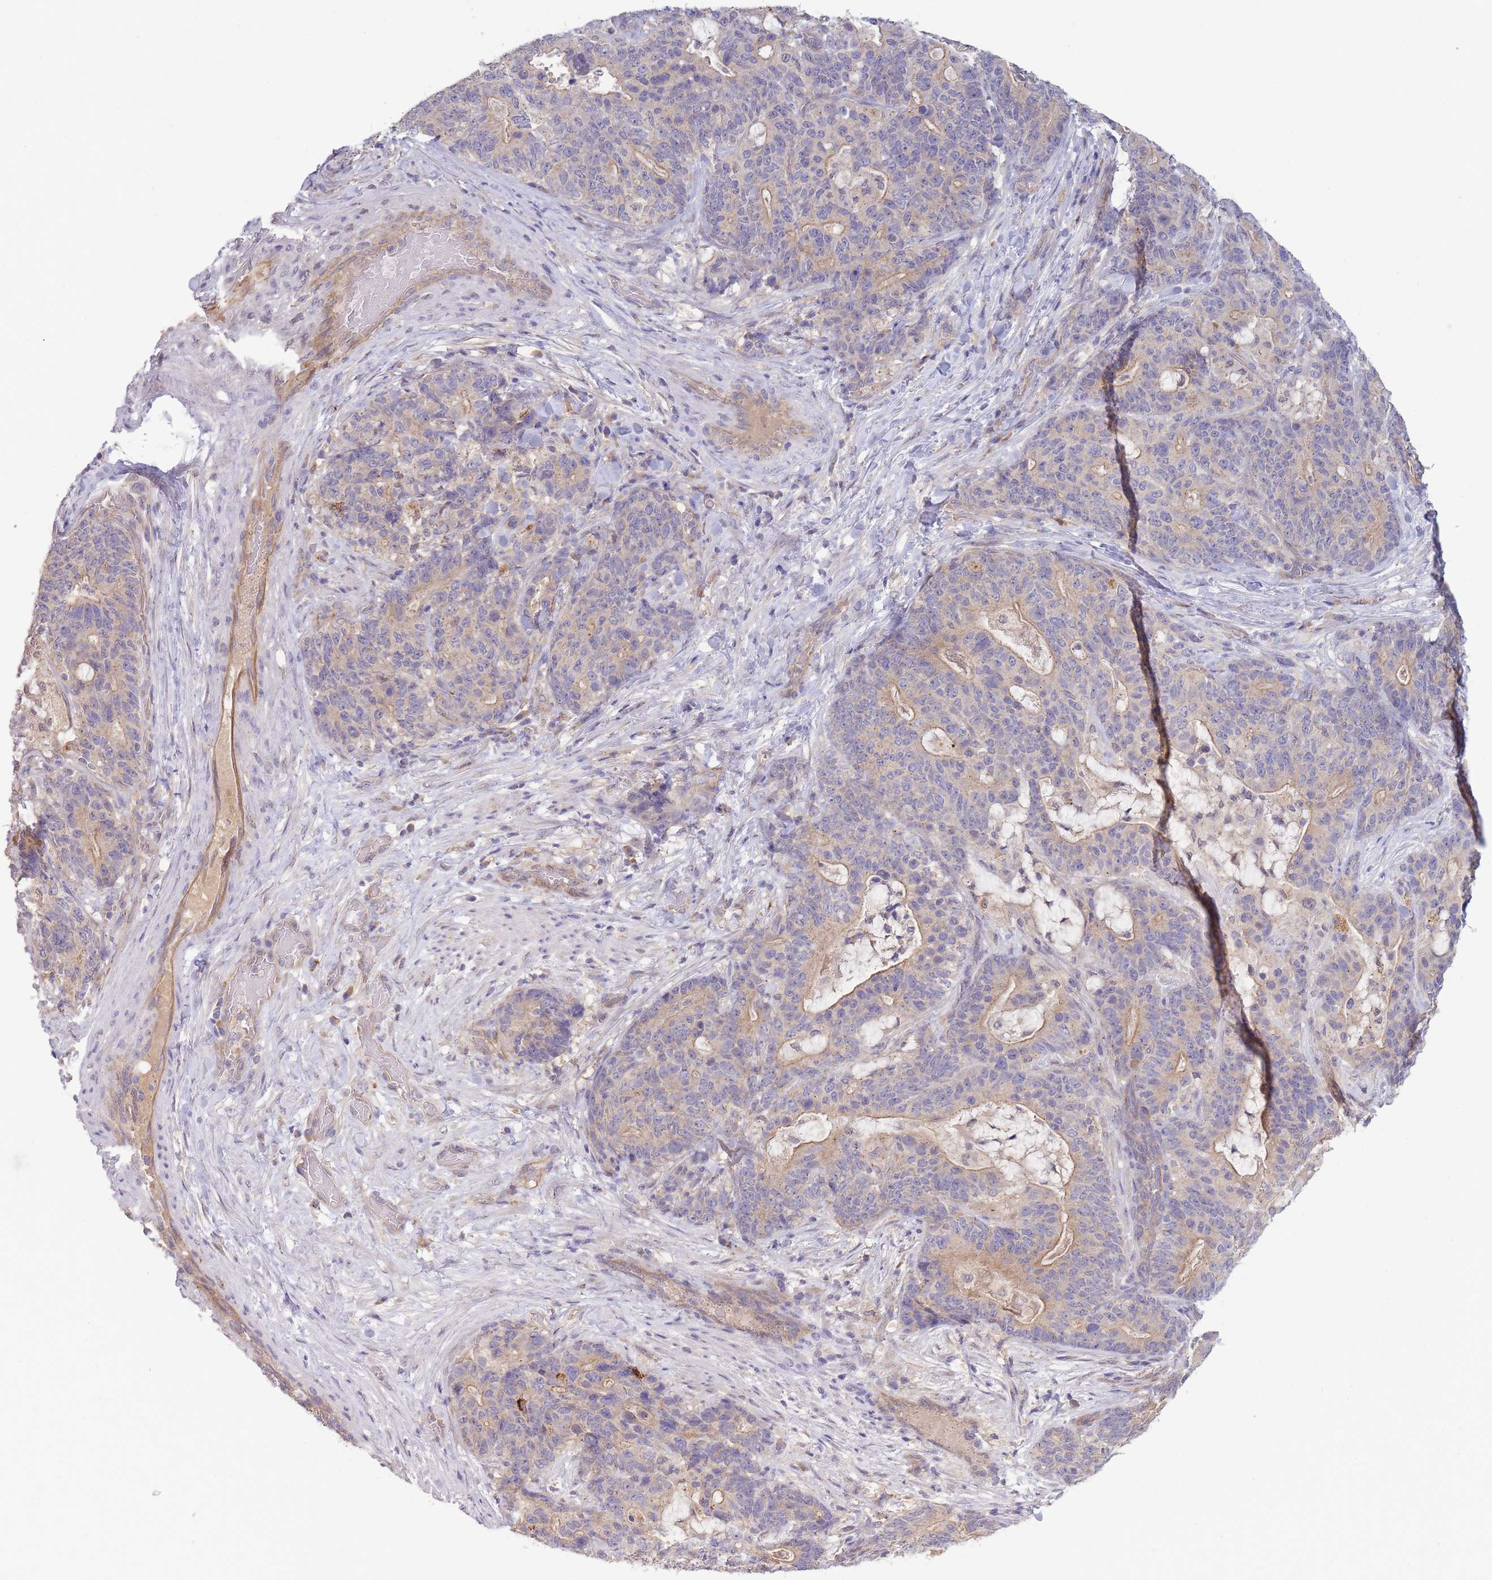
{"staining": {"intensity": "weak", "quantity": "<25%", "location": "cytoplasmic/membranous"}, "tissue": "stomach cancer", "cell_type": "Tumor cells", "image_type": "cancer", "snomed": [{"axis": "morphology", "description": "Normal tissue, NOS"}, {"axis": "morphology", "description": "Adenocarcinoma, NOS"}, {"axis": "topography", "description": "Stomach"}], "caption": "Protein analysis of adenocarcinoma (stomach) reveals no significant expression in tumor cells.", "gene": "NDUFAF5", "patient": {"sex": "female", "age": 64}}